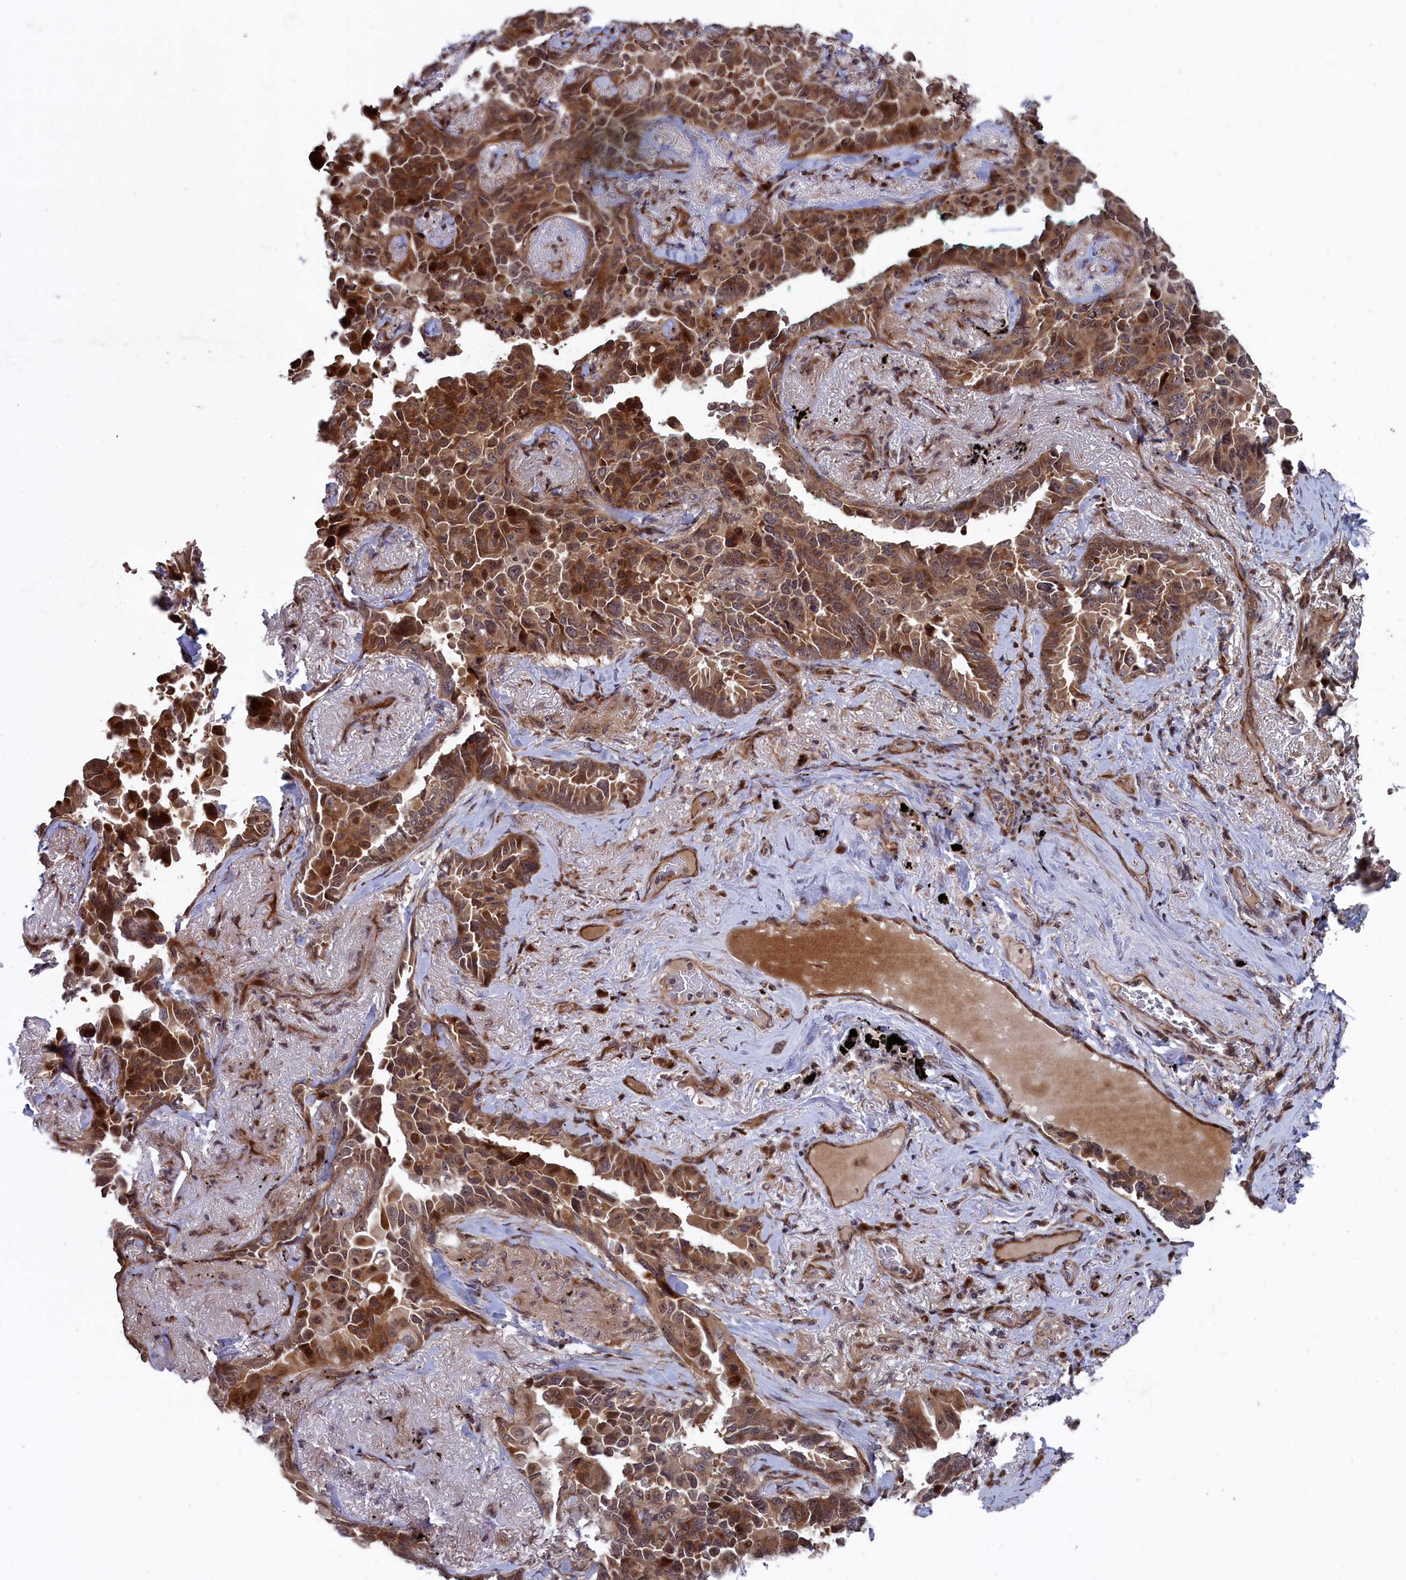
{"staining": {"intensity": "moderate", "quantity": ">75%", "location": "cytoplasmic/membranous,nuclear"}, "tissue": "lung cancer", "cell_type": "Tumor cells", "image_type": "cancer", "snomed": [{"axis": "morphology", "description": "Adenocarcinoma, NOS"}, {"axis": "topography", "description": "Lung"}], "caption": "Immunohistochemistry (IHC) photomicrograph of human lung cancer stained for a protein (brown), which shows medium levels of moderate cytoplasmic/membranous and nuclear expression in about >75% of tumor cells.", "gene": "LSG1", "patient": {"sex": "female", "age": 67}}